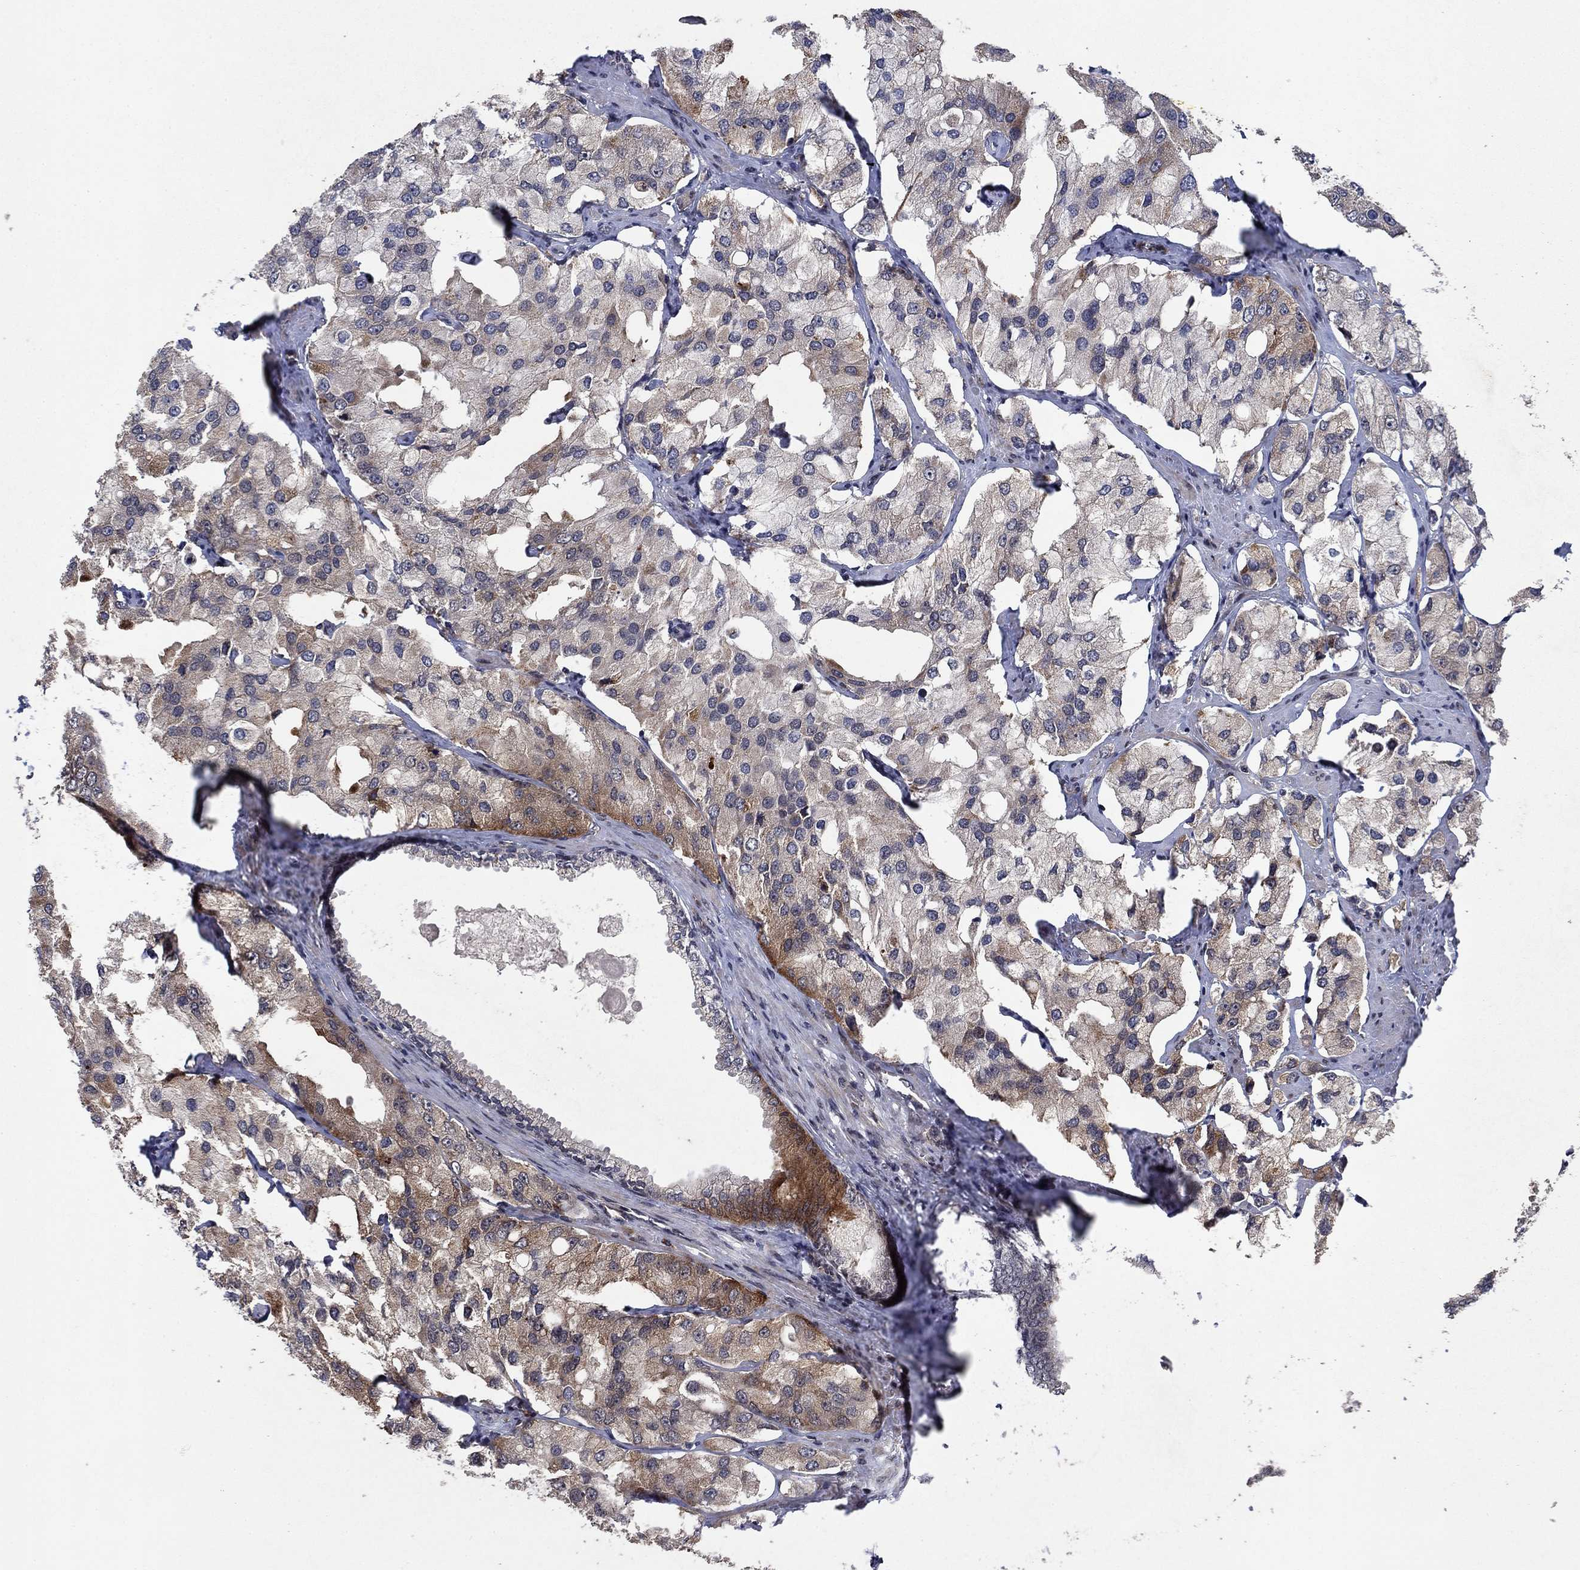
{"staining": {"intensity": "moderate", "quantity": "25%-75%", "location": "cytoplasmic/membranous"}, "tissue": "prostate cancer", "cell_type": "Tumor cells", "image_type": "cancer", "snomed": [{"axis": "morphology", "description": "Adenocarcinoma, NOS"}, {"axis": "topography", "description": "Prostate and seminal vesicle, NOS"}, {"axis": "topography", "description": "Prostate"}], "caption": "A histopathology image showing moderate cytoplasmic/membranous positivity in about 25%-75% of tumor cells in prostate cancer, as visualized by brown immunohistochemical staining.", "gene": "PRICKLE4", "patient": {"sex": "male", "age": 64}}